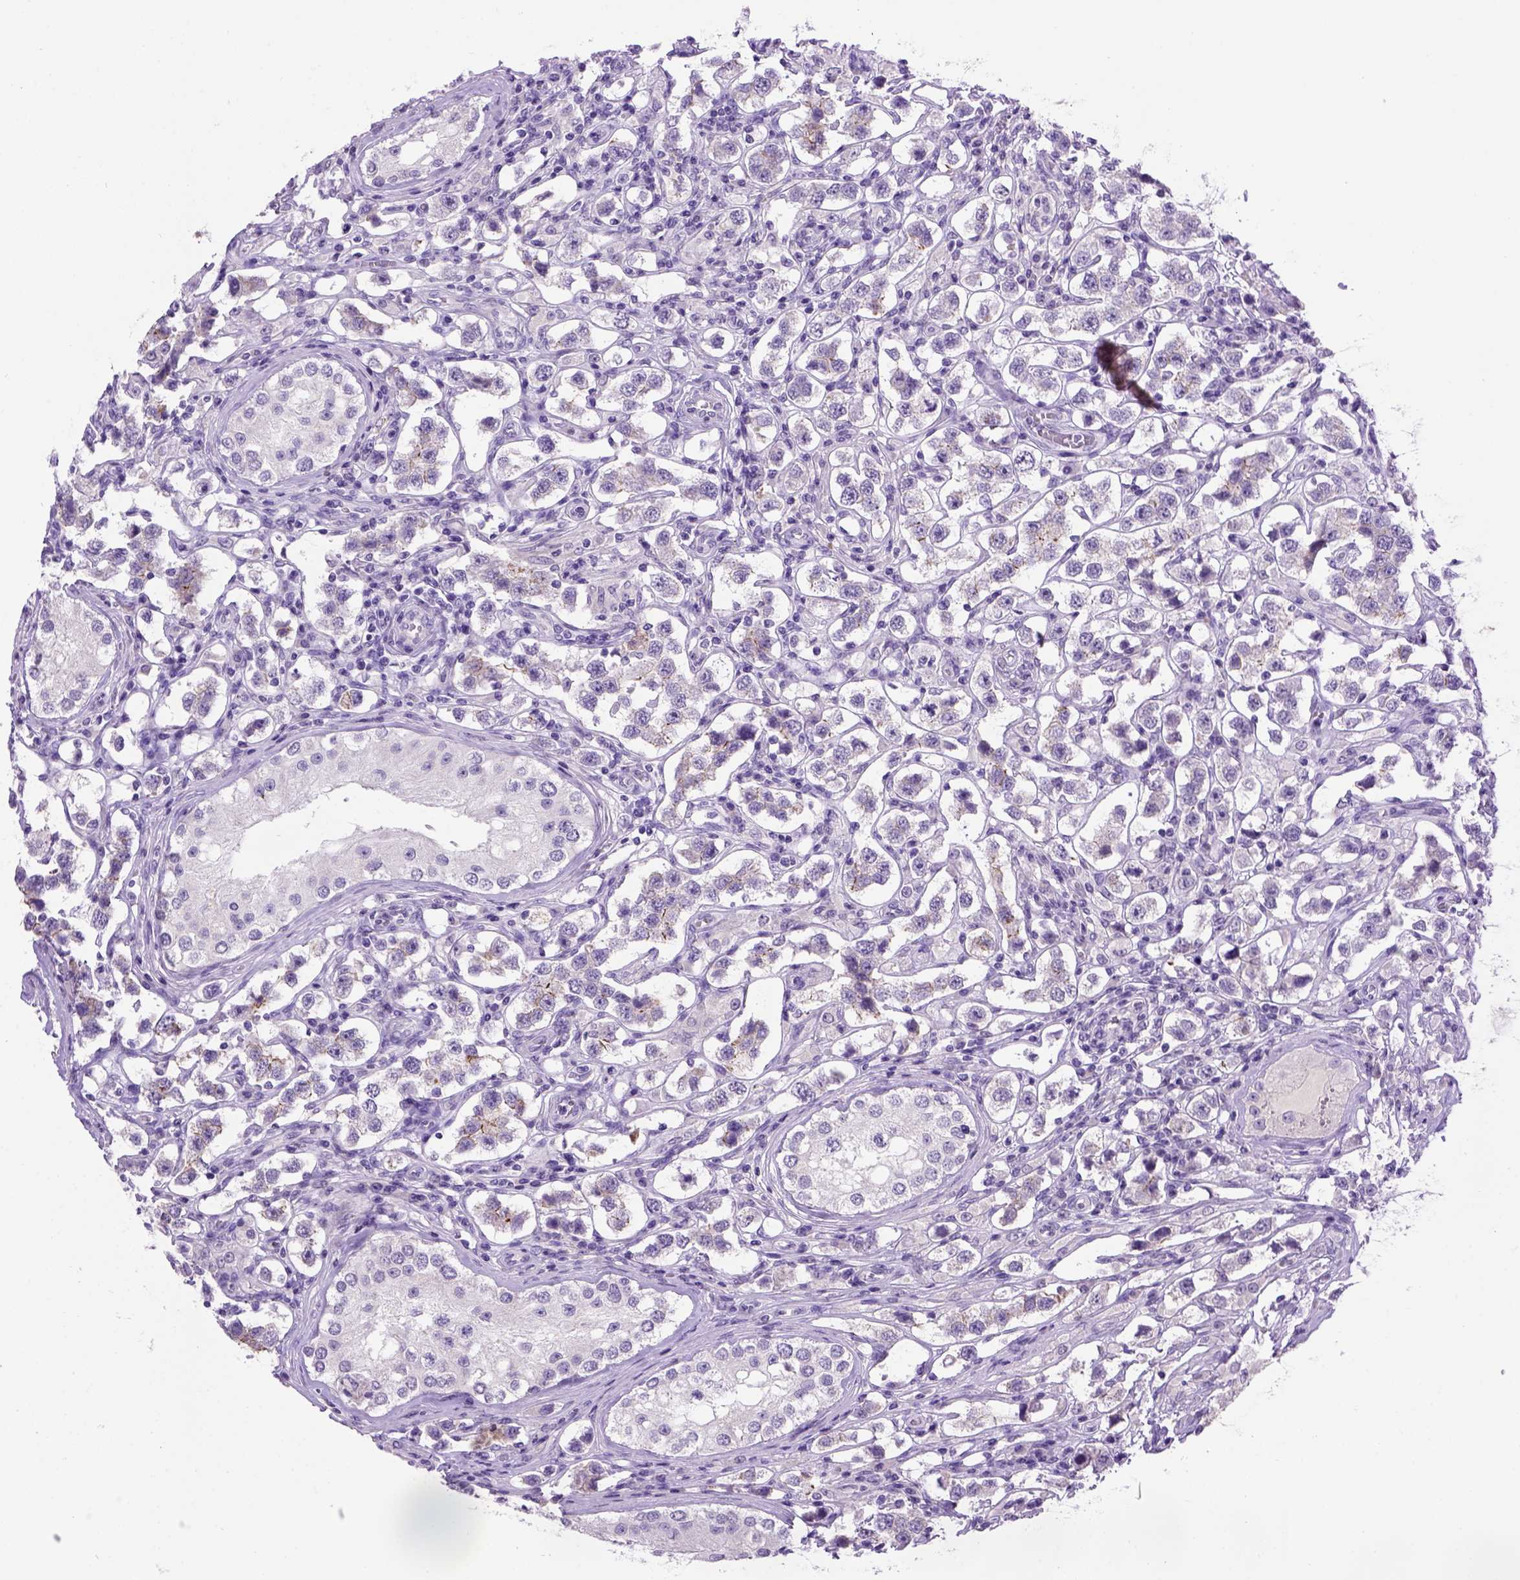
{"staining": {"intensity": "negative", "quantity": "none", "location": "none"}, "tissue": "testis cancer", "cell_type": "Tumor cells", "image_type": "cancer", "snomed": [{"axis": "morphology", "description": "Seminoma, NOS"}, {"axis": "topography", "description": "Testis"}], "caption": "Tumor cells show no significant protein positivity in testis seminoma. (Brightfield microscopy of DAB (3,3'-diaminobenzidine) immunohistochemistry (IHC) at high magnification).", "gene": "CDH1", "patient": {"sex": "male", "age": 37}}